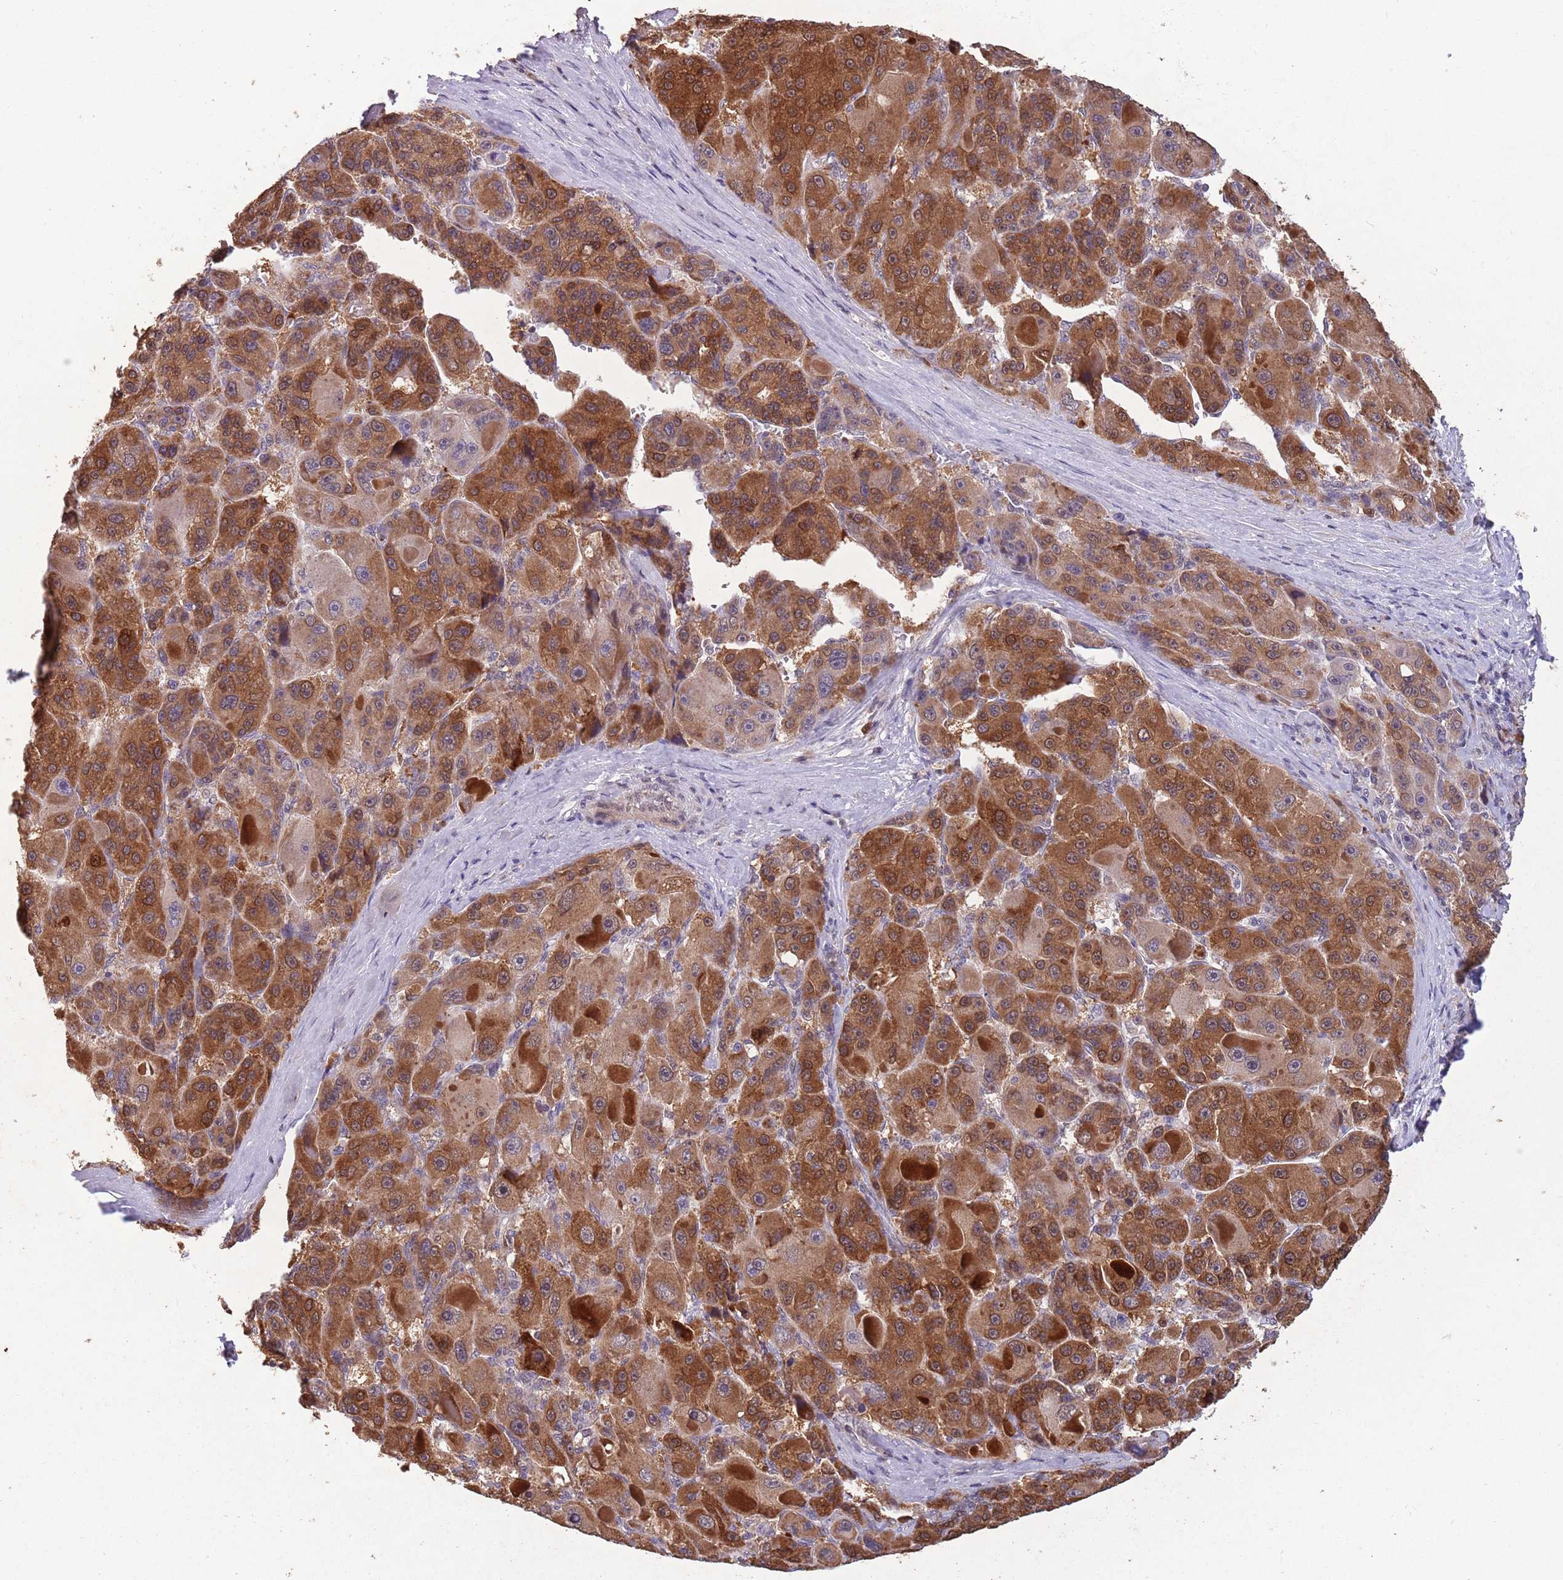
{"staining": {"intensity": "strong", "quantity": ">75%", "location": "cytoplasmic/membranous,nuclear"}, "tissue": "liver cancer", "cell_type": "Tumor cells", "image_type": "cancer", "snomed": [{"axis": "morphology", "description": "Carcinoma, Hepatocellular, NOS"}, {"axis": "topography", "description": "Liver"}], "caption": "A brown stain labels strong cytoplasmic/membranous and nuclear expression of a protein in liver cancer (hepatocellular carcinoma) tumor cells. (Brightfield microscopy of DAB IHC at high magnification).", "gene": "ZNF639", "patient": {"sex": "male", "age": 76}}